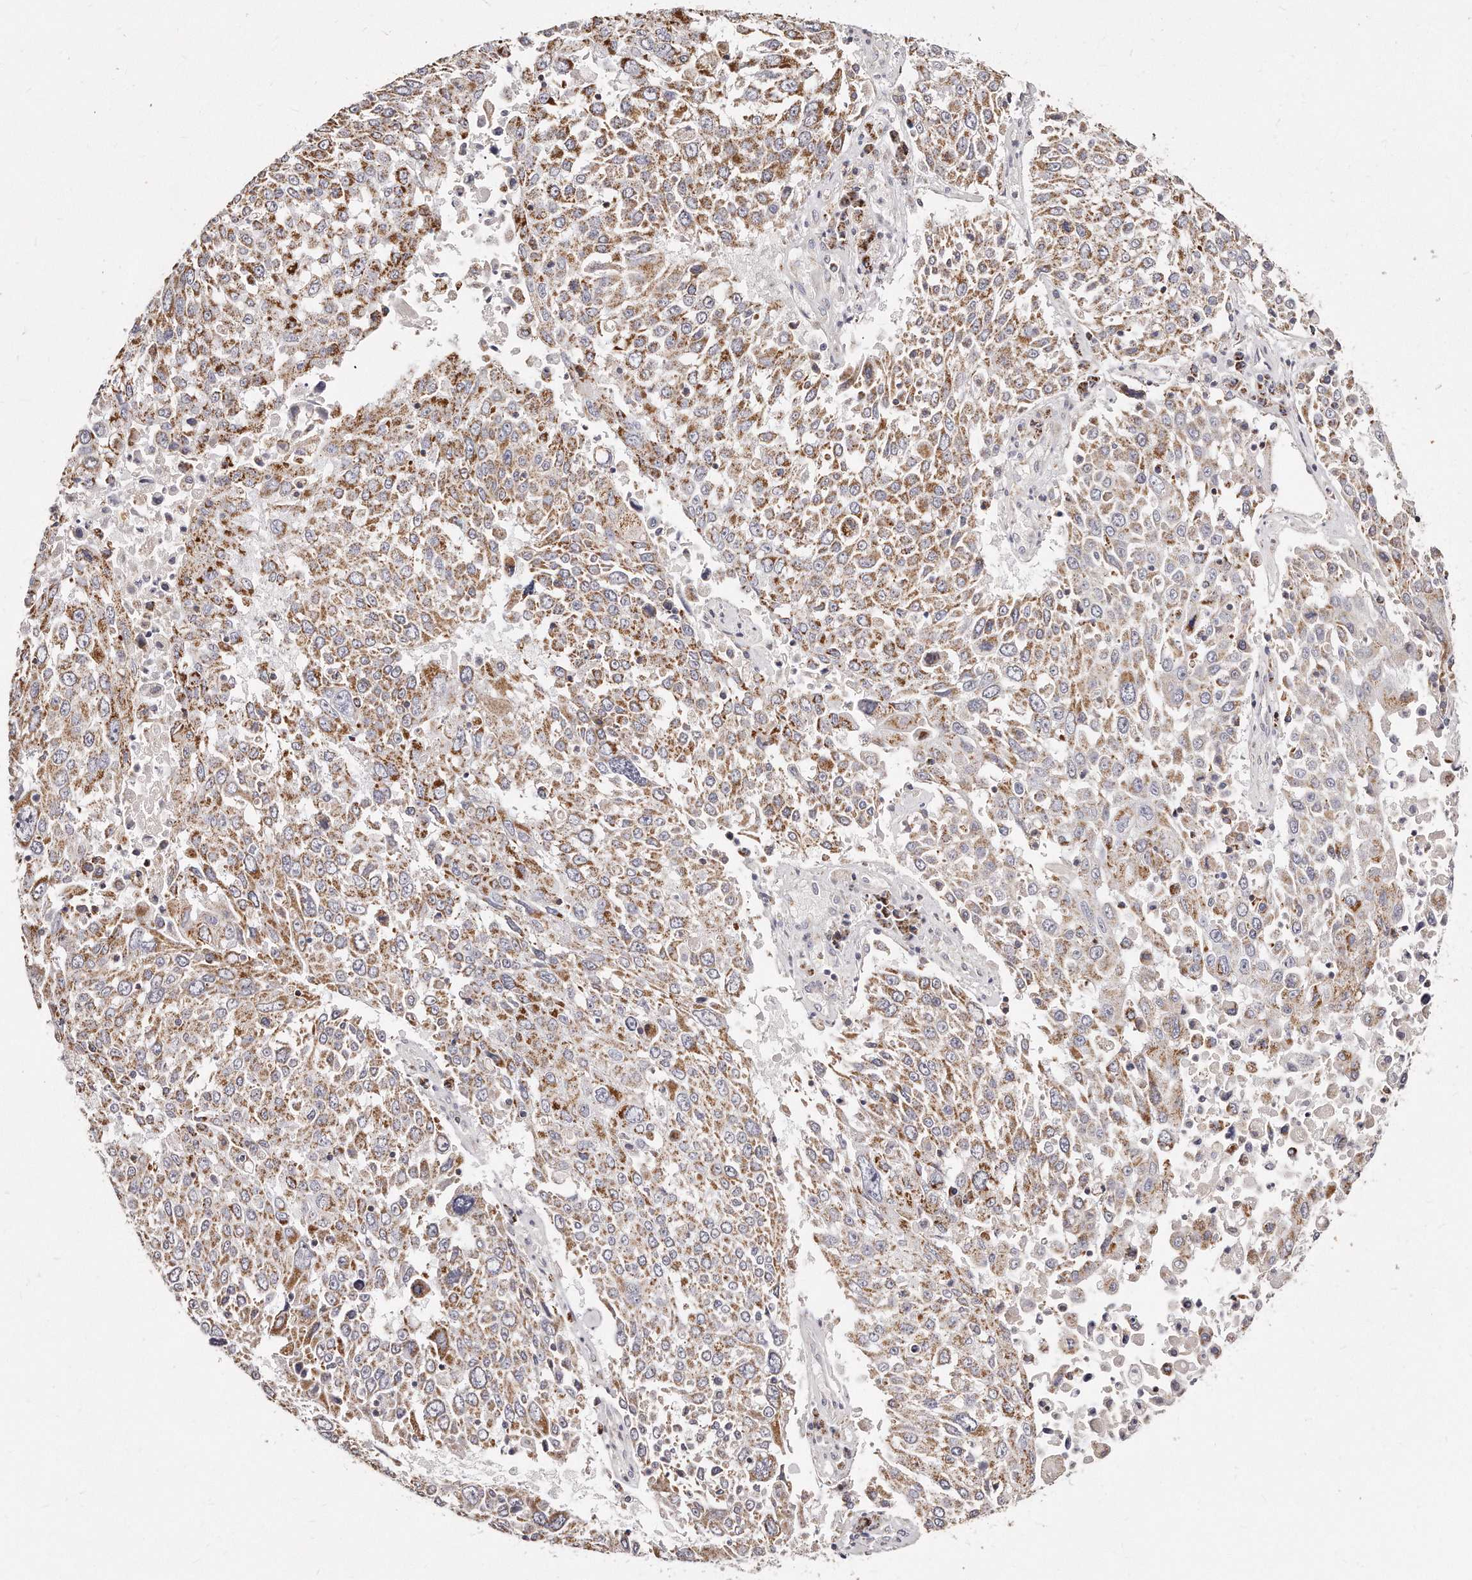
{"staining": {"intensity": "moderate", "quantity": ">75%", "location": "cytoplasmic/membranous"}, "tissue": "lung cancer", "cell_type": "Tumor cells", "image_type": "cancer", "snomed": [{"axis": "morphology", "description": "Squamous cell carcinoma, NOS"}, {"axis": "topography", "description": "Lung"}], "caption": "Immunohistochemistry (IHC) (DAB) staining of lung cancer shows moderate cytoplasmic/membranous protein positivity in about >75% of tumor cells.", "gene": "RTKN", "patient": {"sex": "male", "age": 65}}